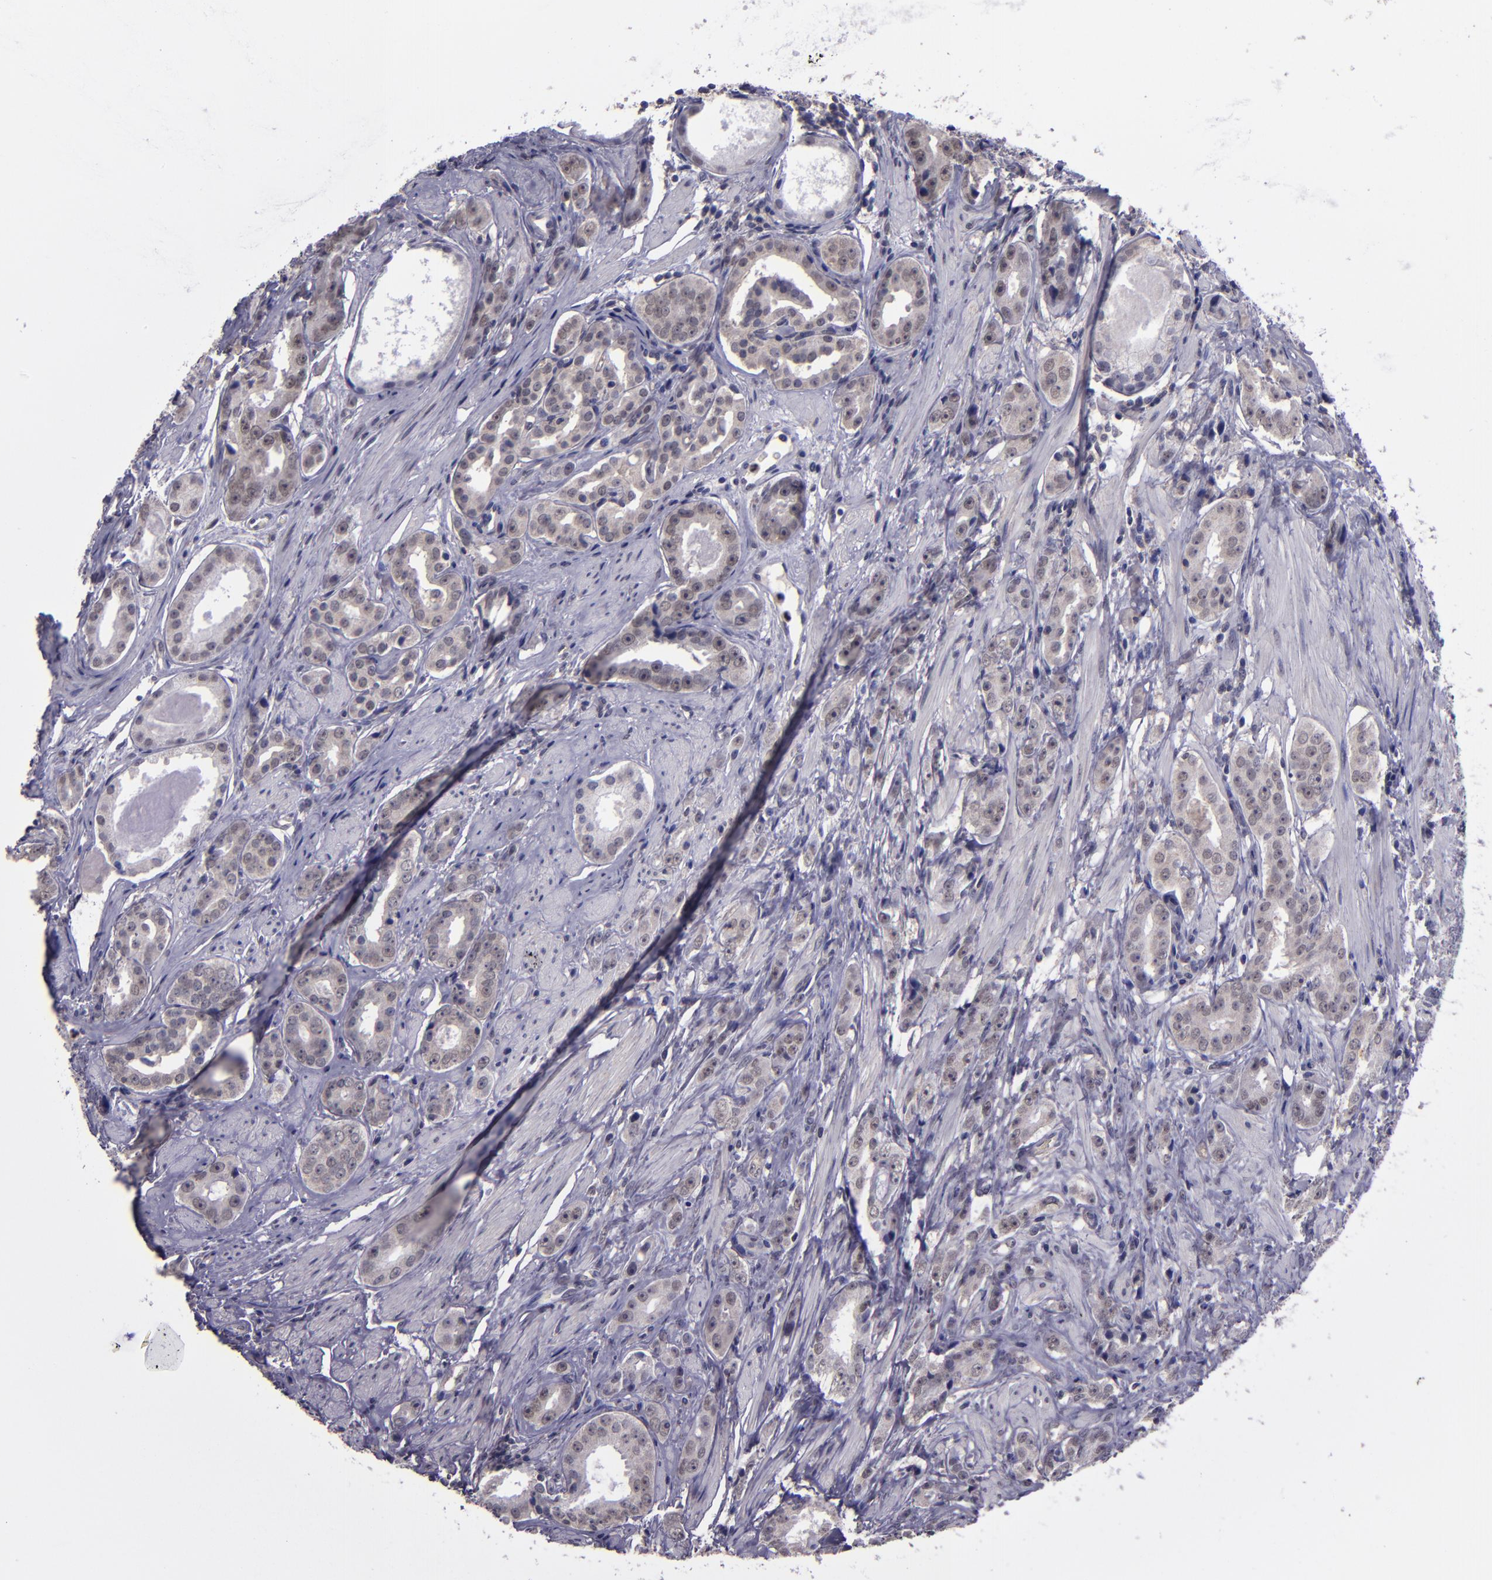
{"staining": {"intensity": "negative", "quantity": "none", "location": "none"}, "tissue": "prostate cancer", "cell_type": "Tumor cells", "image_type": "cancer", "snomed": [{"axis": "morphology", "description": "Adenocarcinoma, Medium grade"}, {"axis": "topography", "description": "Prostate"}], "caption": "DAB immunohistochemical staining of human prostate cancer (adenocarcinoma (medium-grade)) demonstrates no significant expression in tumor cells. Nuclei are stained in blue.", "gene": "CEBPE", "patient": {"sex": "male", "age": 53}}